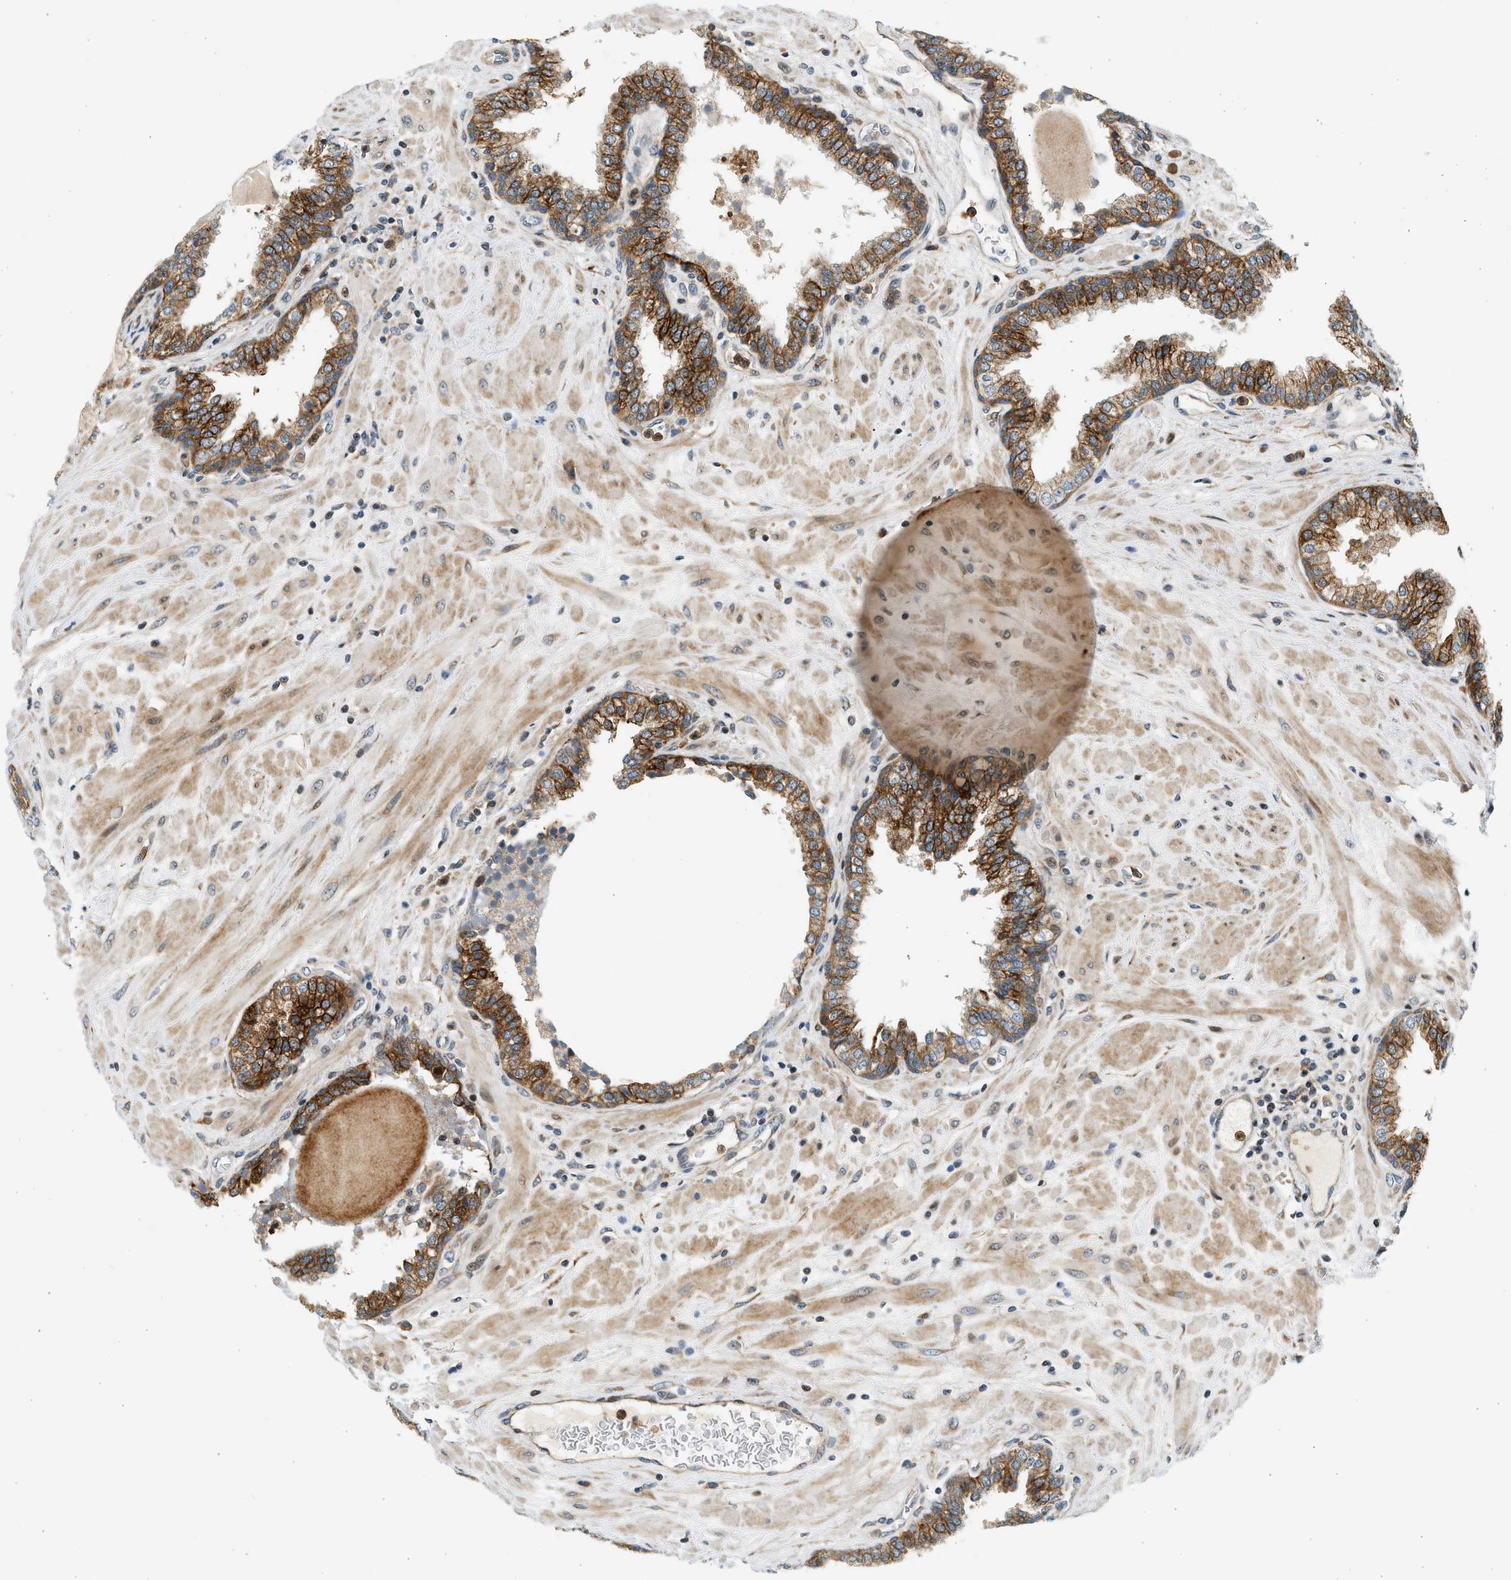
{"staining": {"intensity": "strong", "quantity": "25%-75%", "location": "cytoplasmic/membranous"}, "tissue": "prostate", "cell_type": "Glandular cells", "image_type": "normal", "snomed": [{"axis": "morphology", "description": "Normal tissue, NOS"}, {"axis": "topography", "description": "Prostate"}], "caption": "Immunohistochemistry staining of normal prostate, which exhibits high levels of strong cytoplasmic/membranous positivity in approximately 25%-75% of glandular cells indicating strong cytoplasmic/membranous protein staining. The staining was performed using DAB (3,3'-diaminobenzidine) (brown) for protein detection and nuclei were counterstained in hematoxylin (blue).", "gene": "NRSN2", "patient": {"sex": "male", "age": 51}}